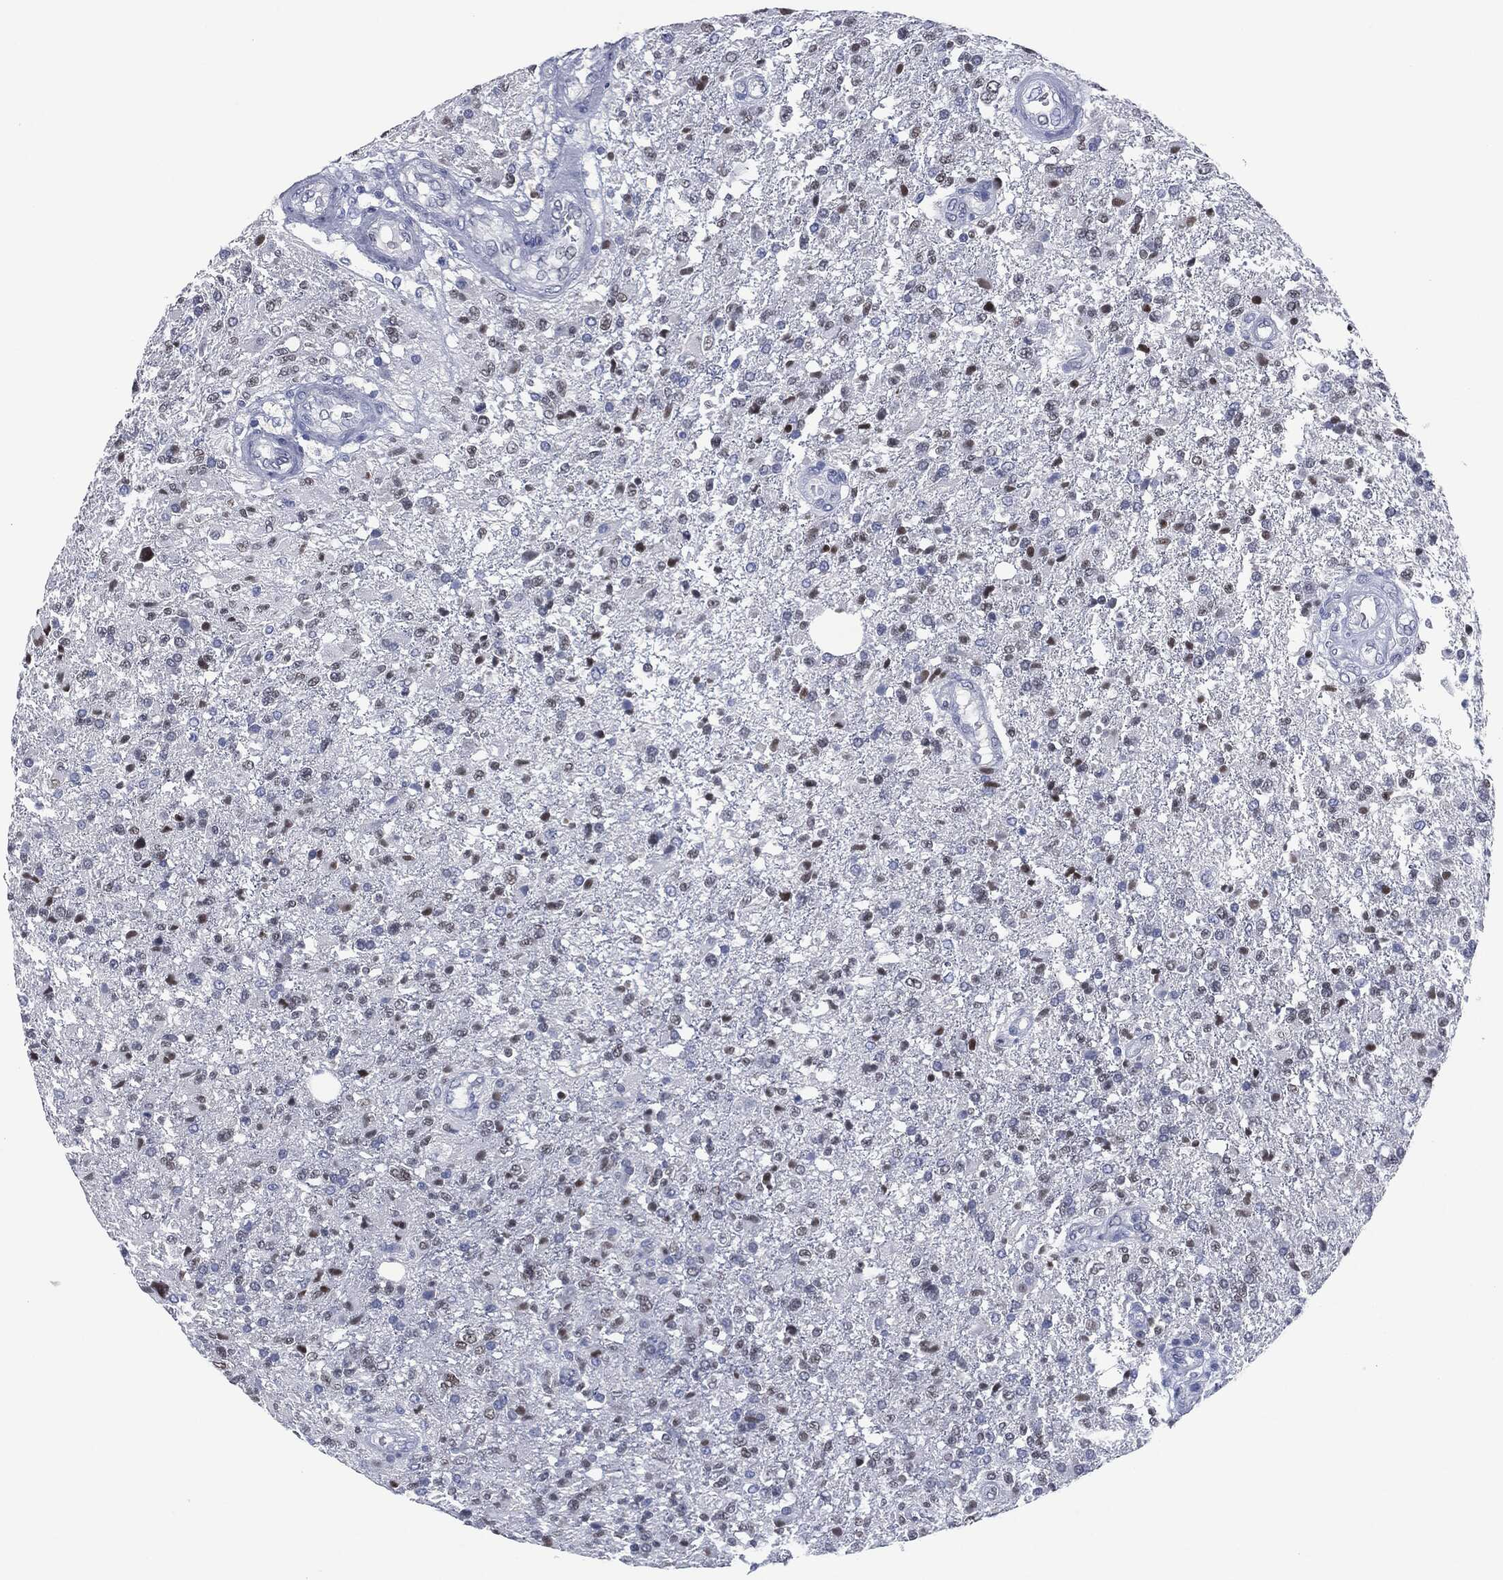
{"staining": {"intensity": "moderate", "quantity": "<25%", "location": "nuclear"}, "tissue": "glioma", "cell_type": "Tumor cells", "image_type": "cancer", "snomed": [{"axis": "morphology", "description": "Glioma, malignant, High grade"}, {"axis": "topography", "description": "Brain"}], "caption": "A low amount of moderate nuclear expression is identified in approximately <25% of tumor cells in high-grade glioma (malignant) tissue.", "gene": "MUC16", "patient": {"sex": "male", "age": 56}}